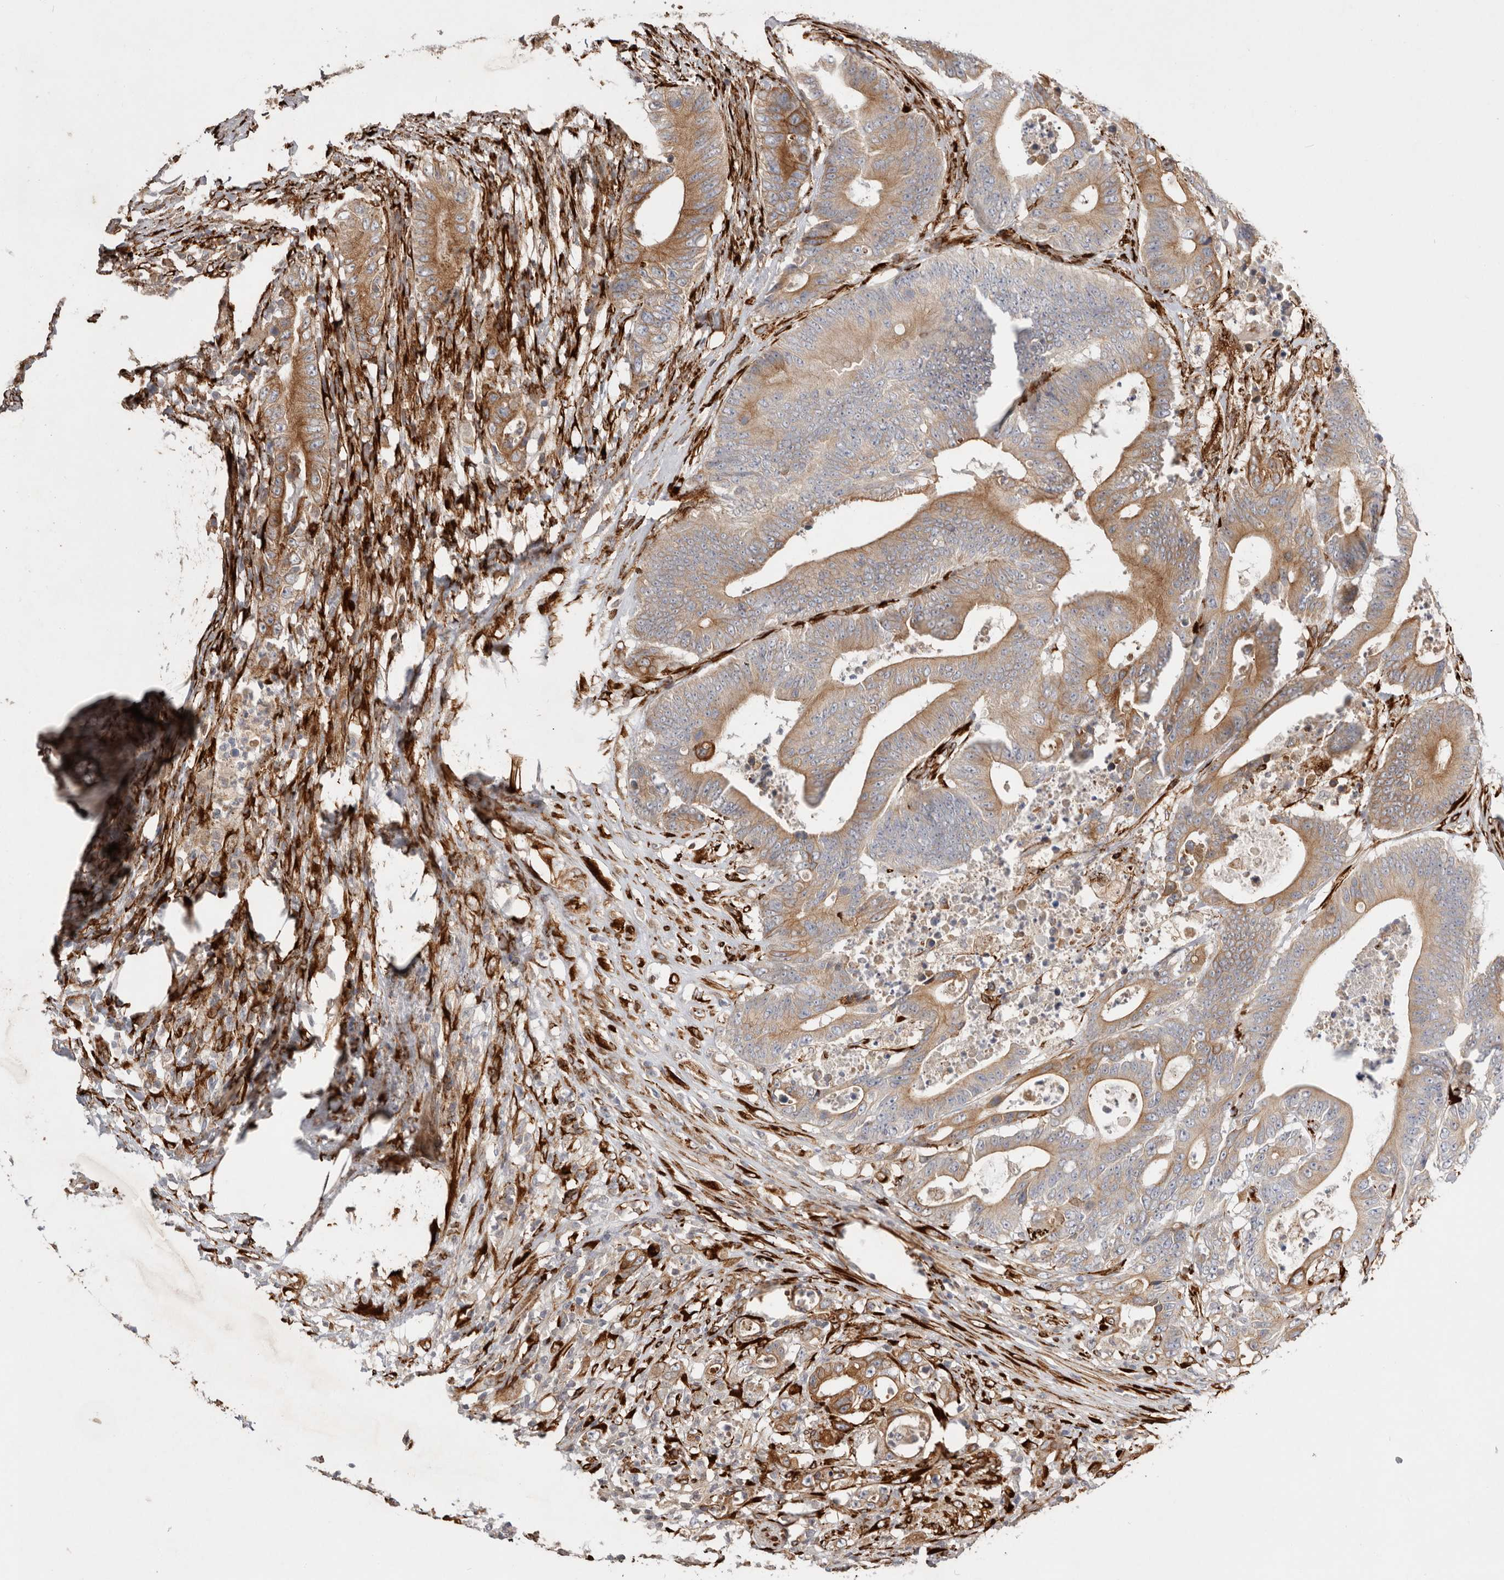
{"staining": {"intensity": "moderate", "quantity": ">75%", "location": "cytoplasmic/membranous"}, "tissue": "colorectal cancer", "cell_type": "Tumor cells", "image_type": "cancer", "snomed": [{"axis": "morphology", "description": "Adenocarcinoma, NOS"}, {"axis": "topography", "description": "Colon"}], "caption": "A photomicrograph of human colorectal cancer stained for a protein exhibits moderate cytoplasmic/membranous brown staining in tumor cells.", "gene": "WDTC1", "patient": {"sex": "male", "age": 83}}